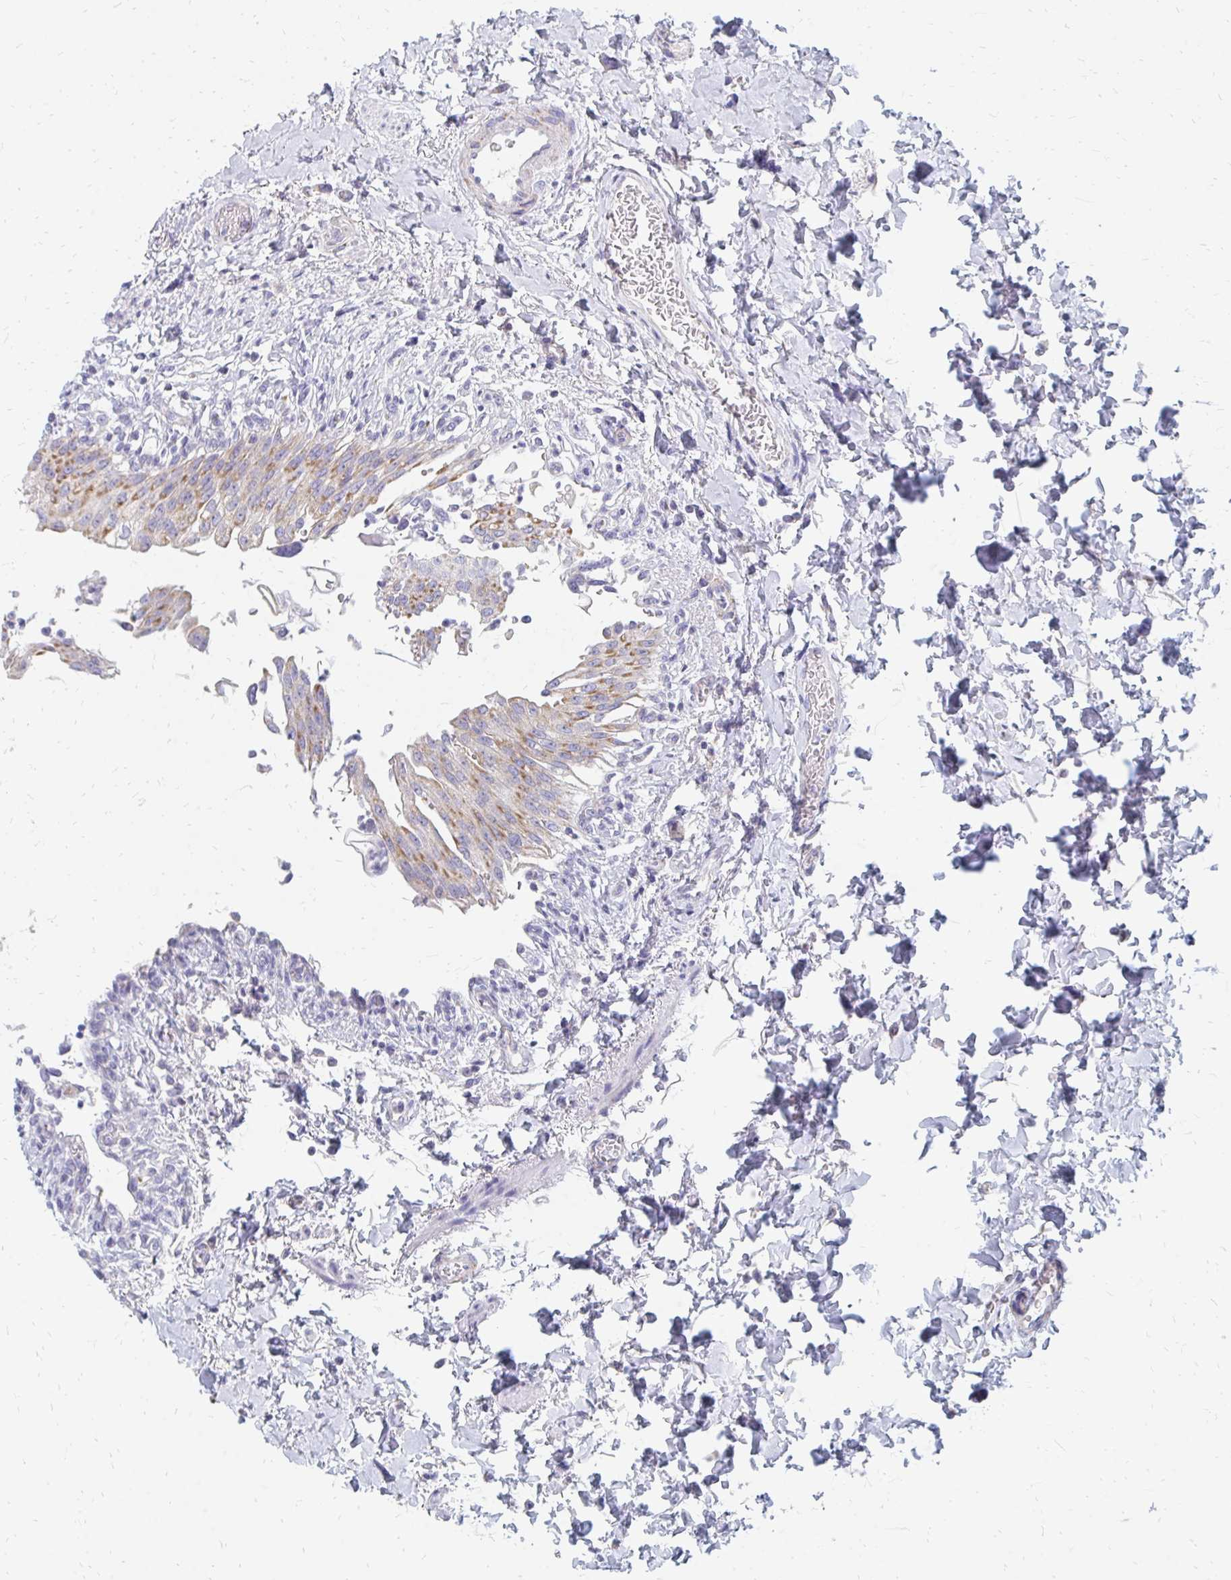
{"staining": {"intensity": "moderate", "quantity": "25%-75%", "location": "cytoplasmic/membranous"}, "tissue": "urinary bladder", "cell_type": "Urothelial cells", "image_type": "normal", "snomed": [{"axis": "morphology", "description": "Normal tissue, NOS"}, {"axis": "topography", "description": "Urinary bladder"}, {"axis": "topography", "description": "Peripheral nerve tissue"}], "caption": "Immunohistochemistry (IHC) of unremarkable human urinary bladder demonstrates medium levels of moderate cytoplasmic/membranous staining in about 25%-75% of urothelial cells. (DAB (3,3'-diaminobenzidine) IHC with brightfield microscopy, high magnification).", "gene": "OR10V1", "patient": {"sex": "female", "age": 60}}